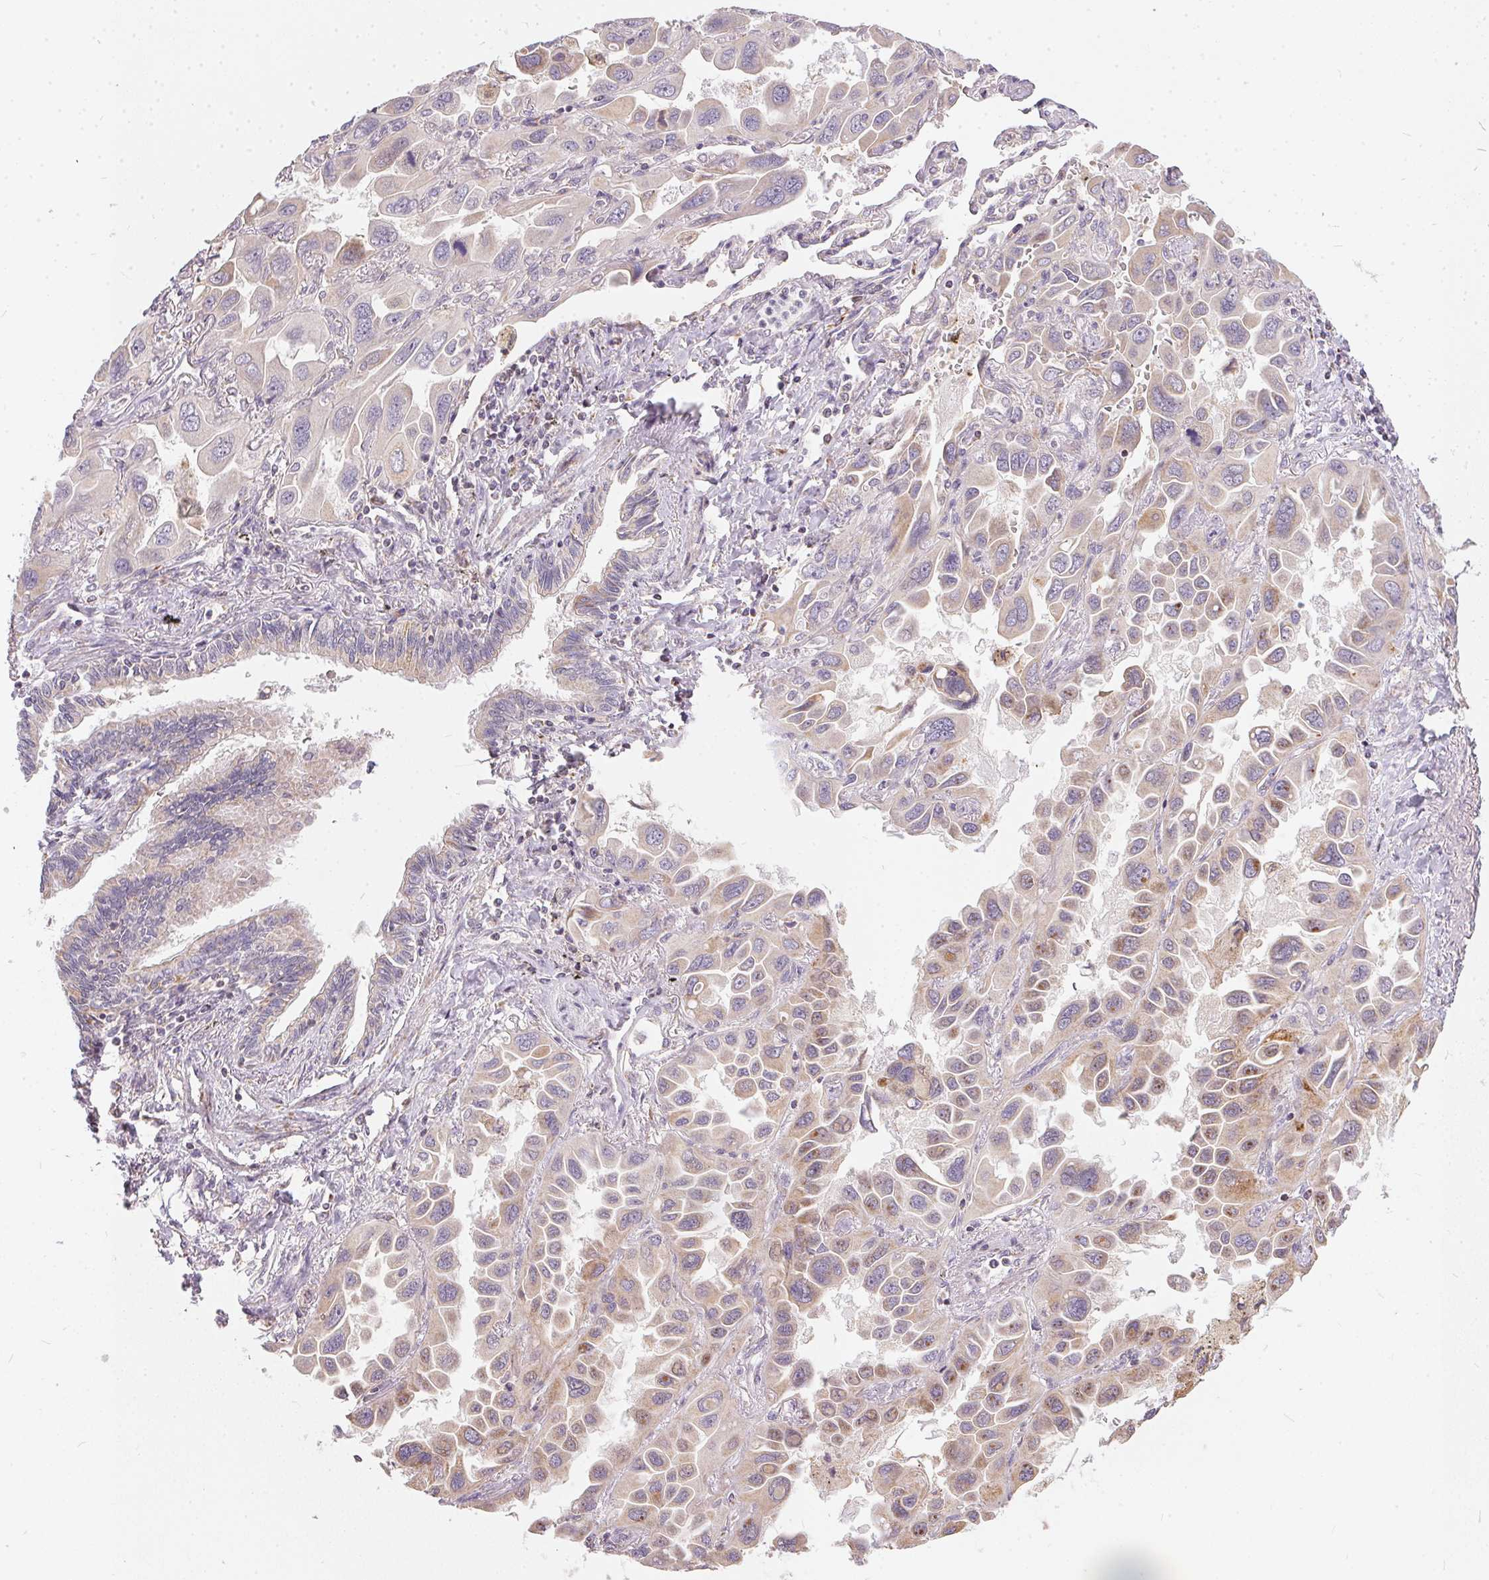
{"staining": {"intensity": "weak", "quantity": "25%-75%", "location": "cytoplasmic/membranous"}, "tissue": "lung cancer", "cell_type": "Tumor cells", "image_type": "cancer", "snomed": [{"axis": "morphology", "description": "Adenocarcinoma, NOS"}, {"axis": "topography", "description": "Lung"}], "caption": "IHC micrograph of human adenocarcinoma (lung) stained for a protein (brown), which demonstrates low levels of weak cytoplasmic/membranous staining in approximately 25%-75% of tumor cells.", "gene": "VWA5B2", "patient": {"sex": "male", "age": 64}}